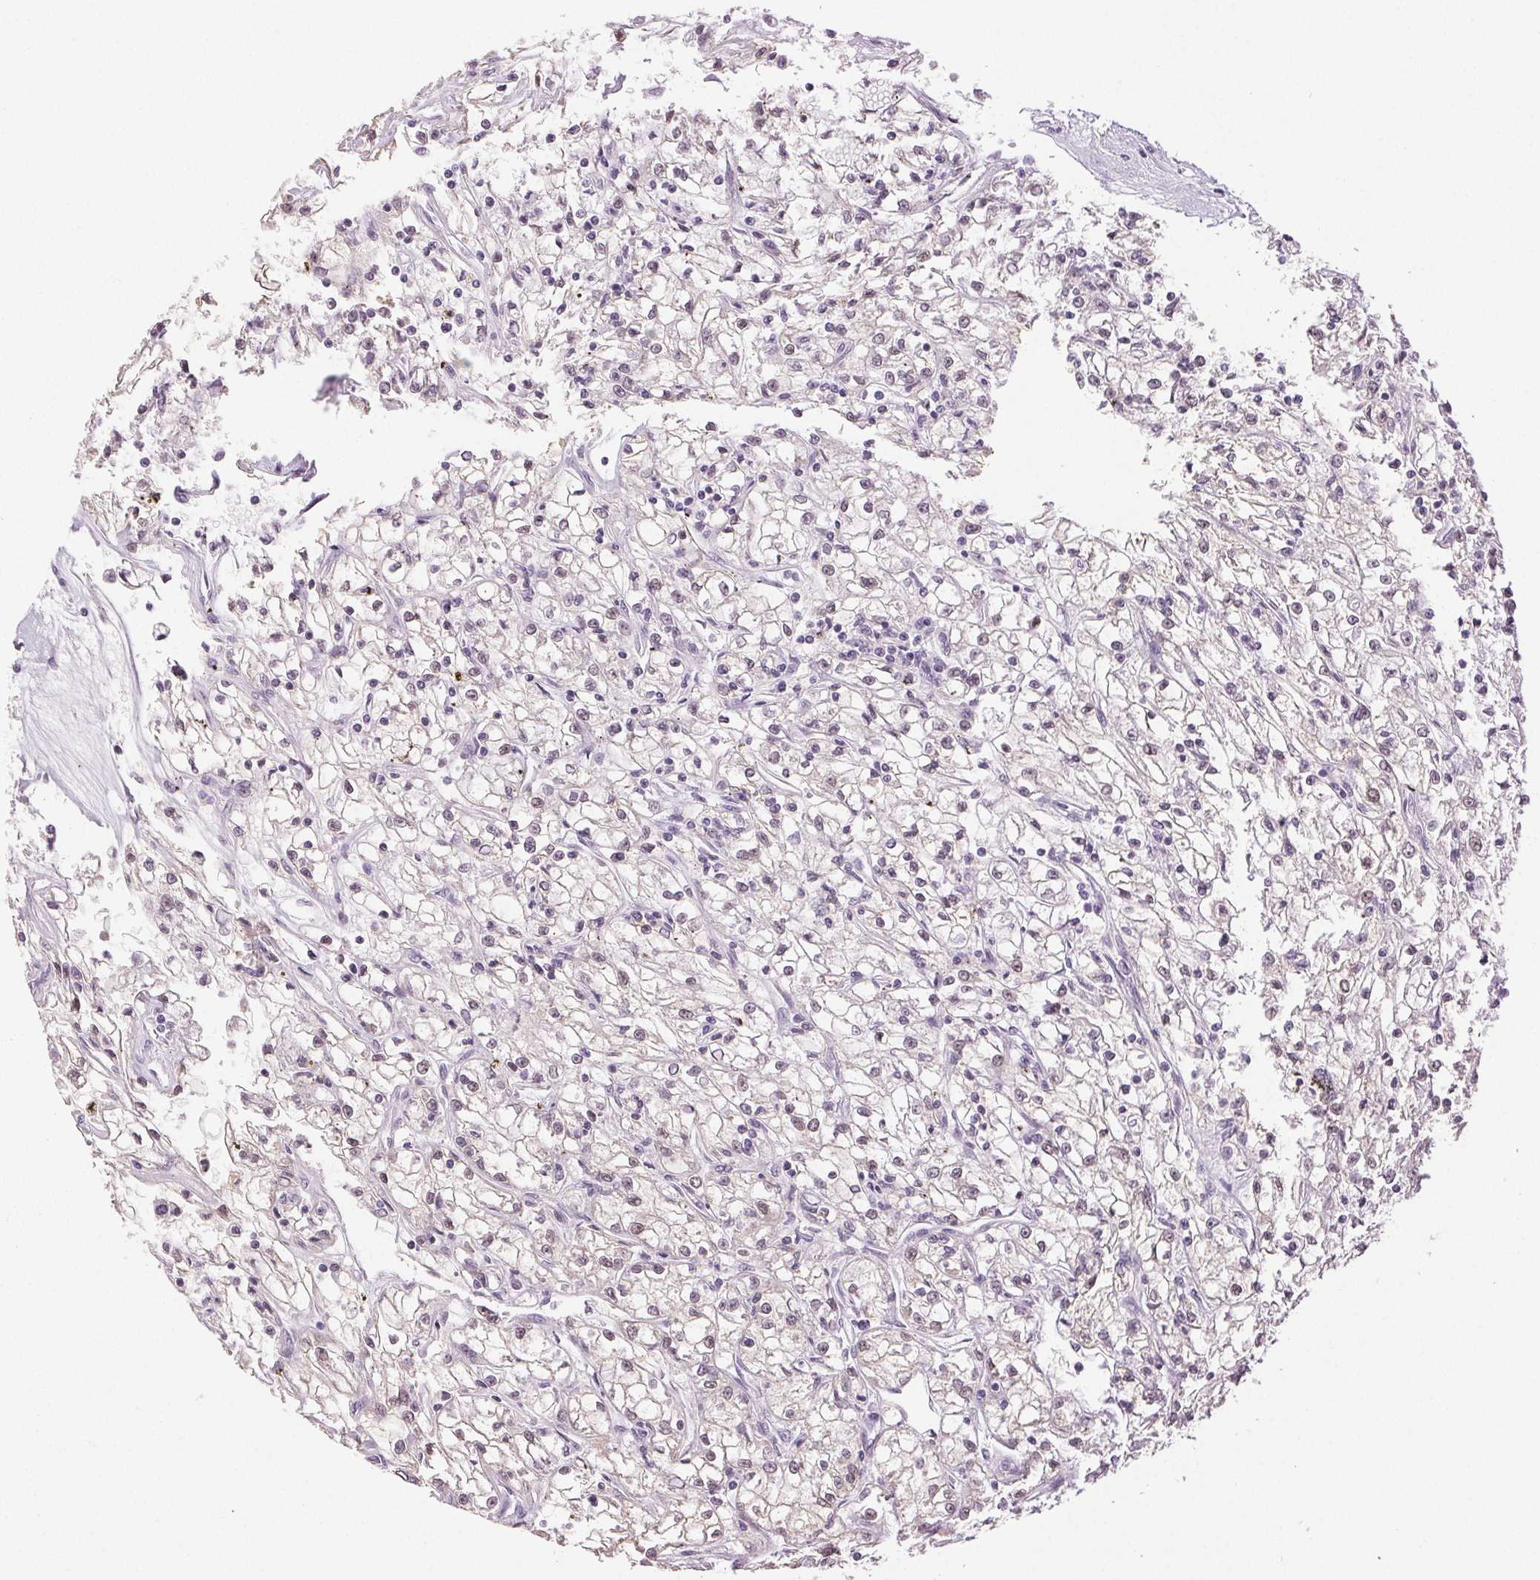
{"staining": {"intensity": "negative", "quantity": "none", "location": "none"}, "tissue": "renal cancer", "cell_type": "Tumor cells", "image_type": "cancer", "snomed": [{"axis": "morphology", "description": "Adenocarcinoma, NOS"}, {"axis": "topography", "description": "Kidney"}], "caption": "DAB (3,3'-diaminobenzidine) immunohistochemical staining of human renal cancer displays no significant expression in tumor cells.", "gene": "PLCB1", "patient": {"sex": "female", "age": 59}}